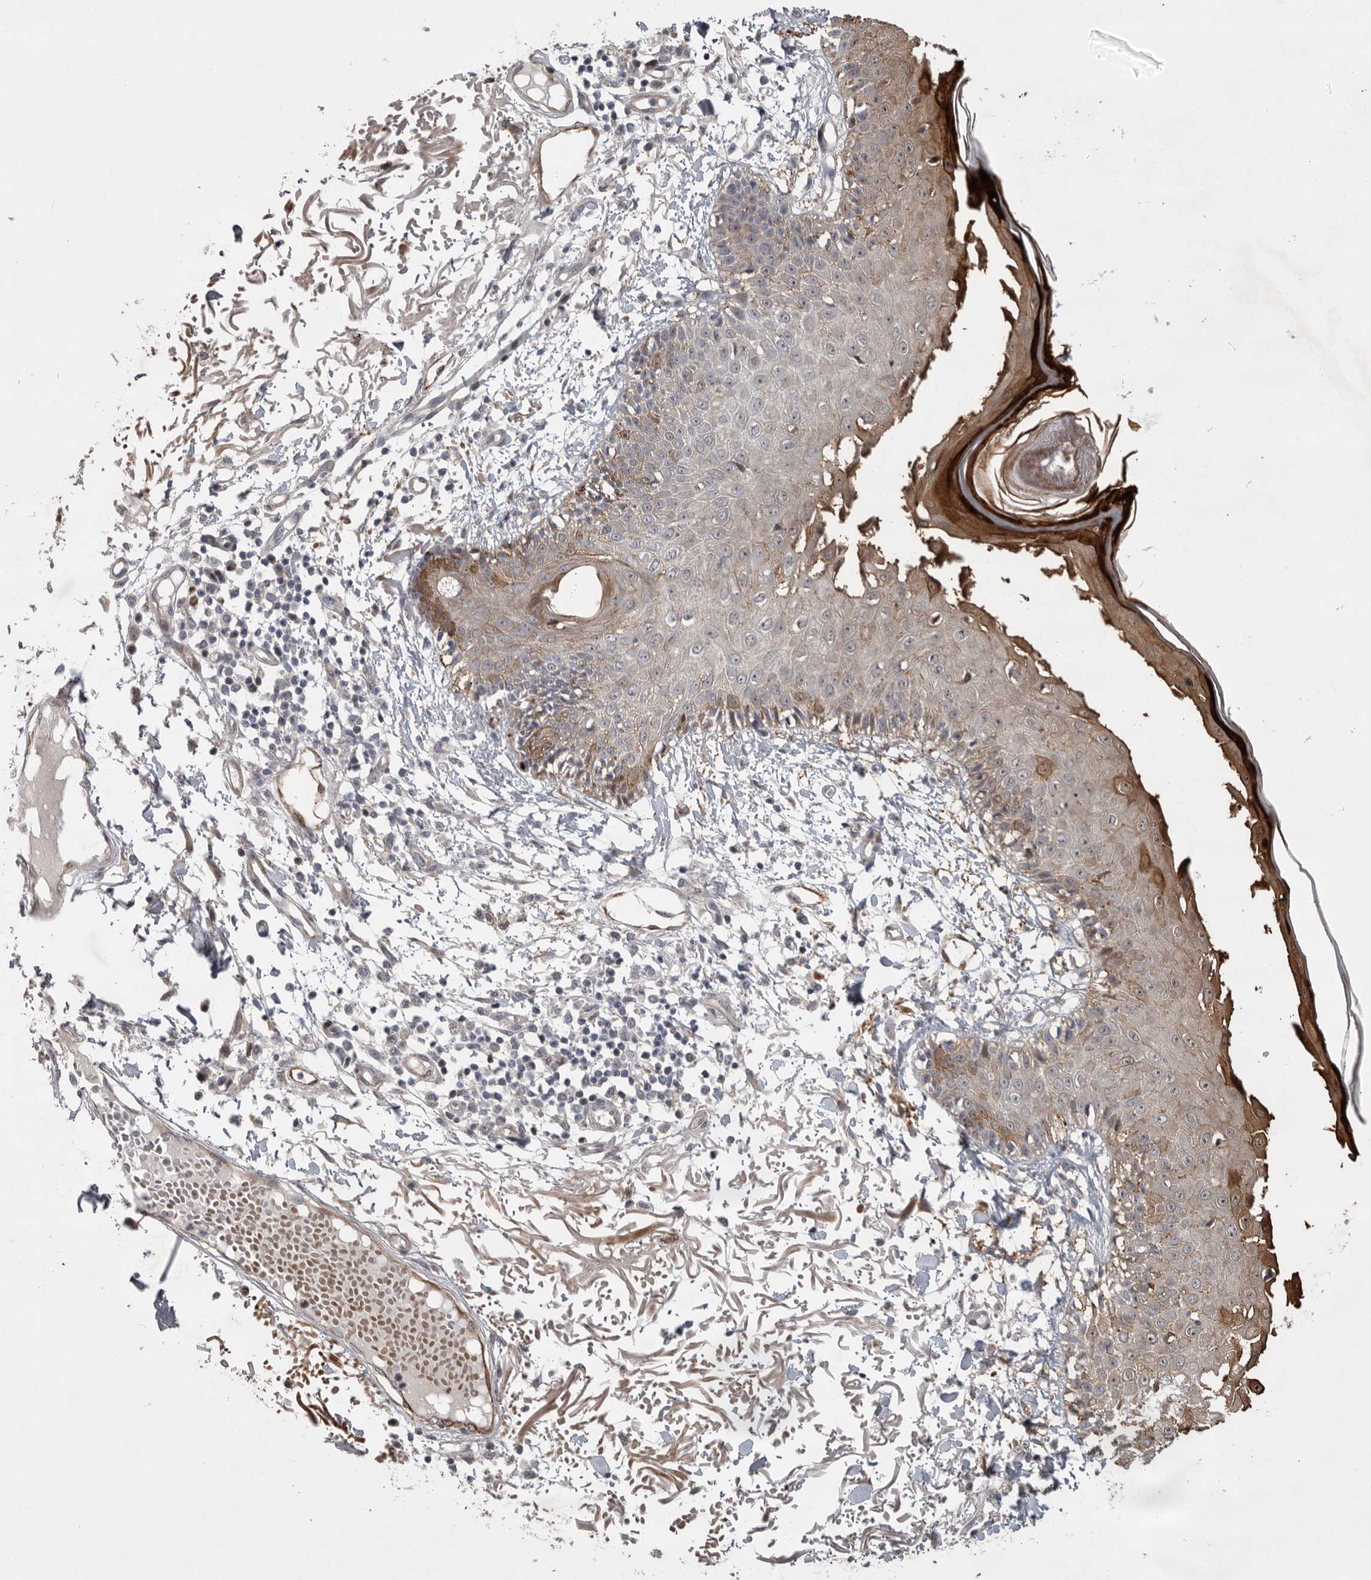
{"staining": {"intensity": "weak", "quantity": "25%-75%", "location": "cytoplasmic/membranous"}, "tissue": "skin", "cell_type": "Fibroblasts", "image_type": "normal", "snomed": [{"axis": "morphology", "description": "Normal tissue, NOS"}, {"axis": "morphology", "description": "Squamous cell carcinoma, NOS"}, {"axis": "topography", "description": "Skin"}, {"axis": "topography", "description": "Peripheral nerve tissue"}], "caption": "This is a histology image of immunohistochemistry staining of unremarkable skin, which shows weak expression in the cytoplasmic/membranous of fibroblasts.", "gene": "MPDZ", "patient": {"sex": "male", "age": 83}}